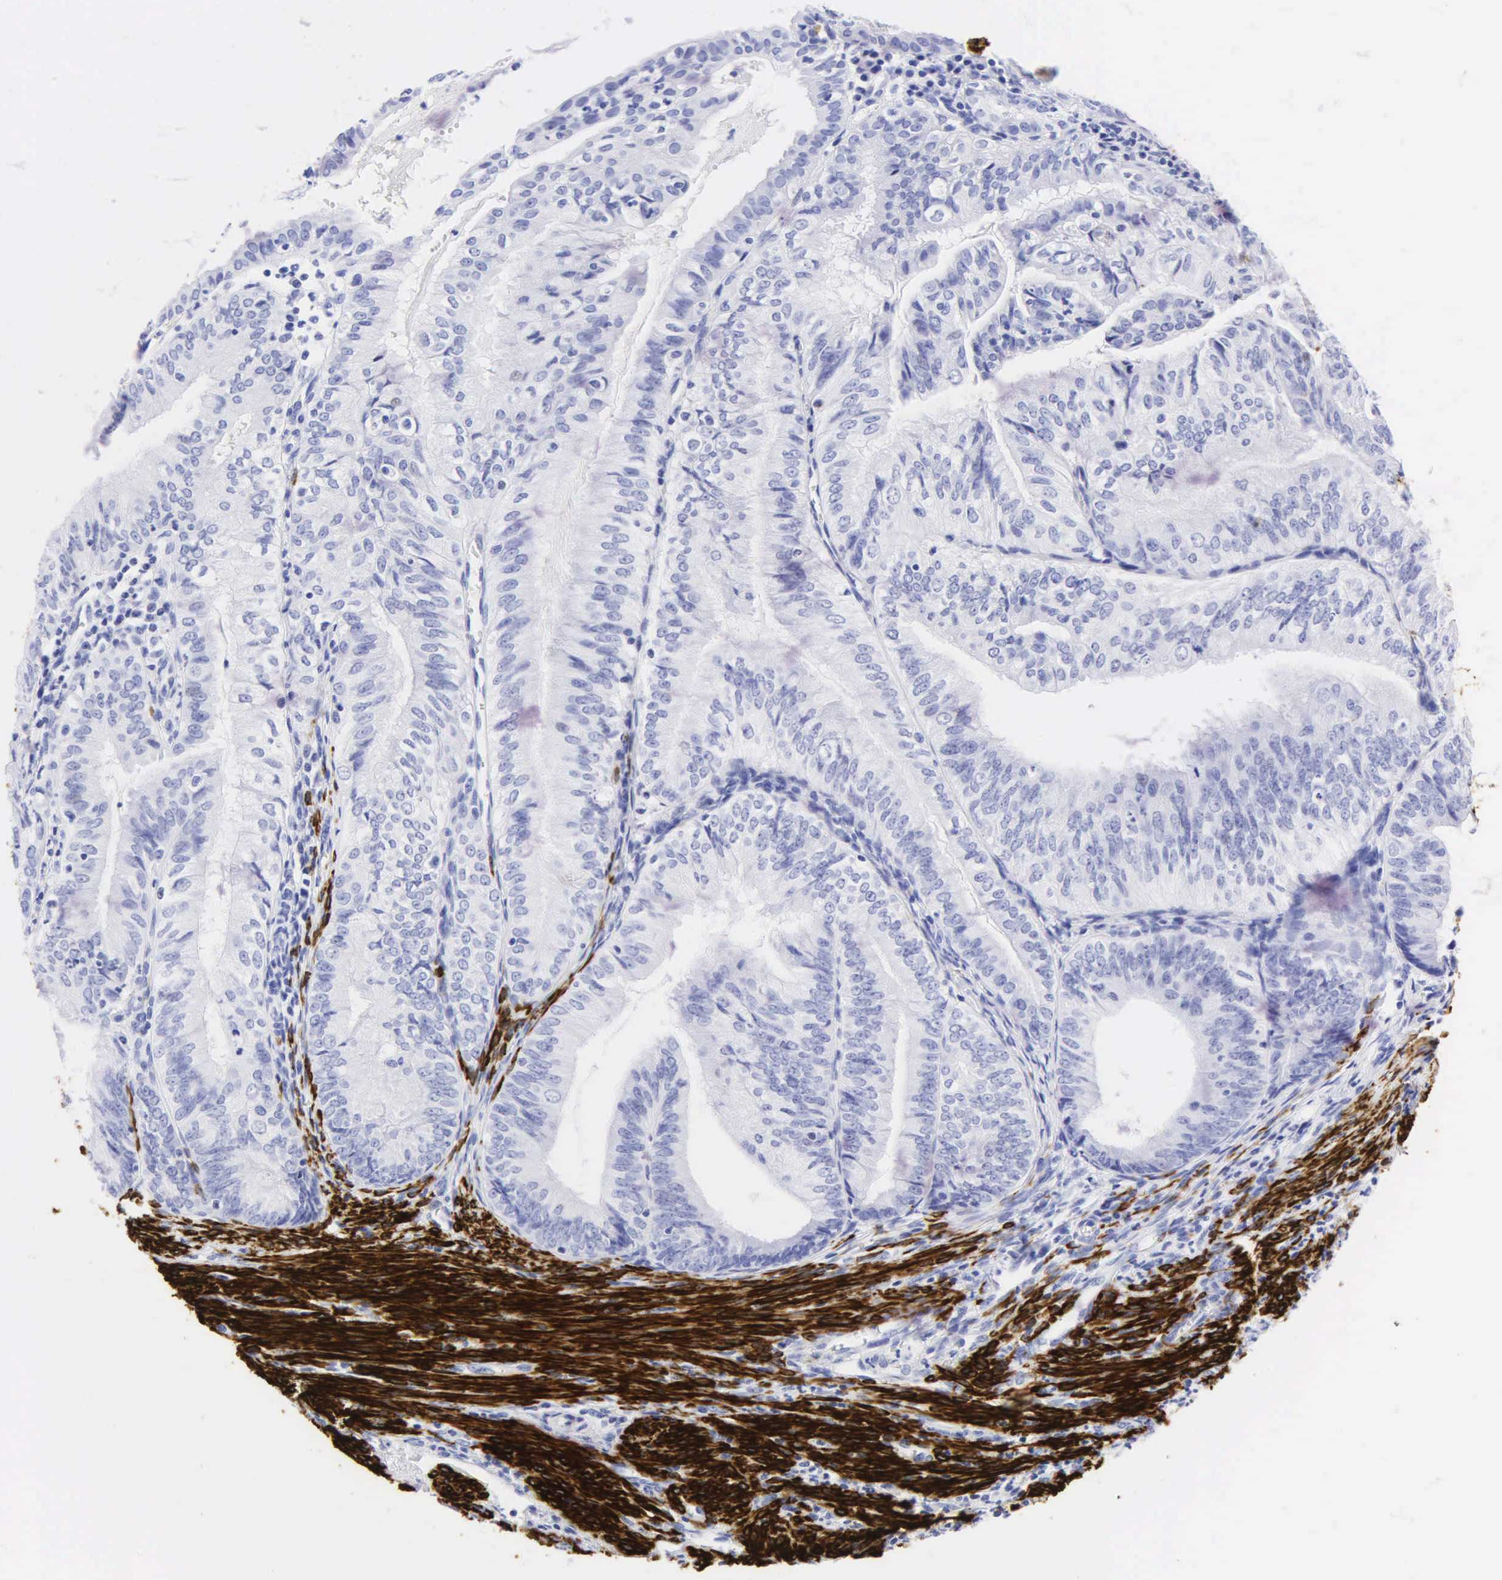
{"staining": {"intensity": "negative", "quantity": "none", "location": "none"}, "tissue": "endometrial cancer", "cell_type": "Tumor cells", "image_type": "cancer", "snomed": [{"axis": "morphology", "description": "Adenocarcinoma, NOS"}, {"axis": "topography", "description": "Endometrium"}], "caption": "Tumor cells are negative for brown protein staining in adenocarcinoma (endometrial).", "gene": "DES", "patient": {"sex": "female", "age": 66}}